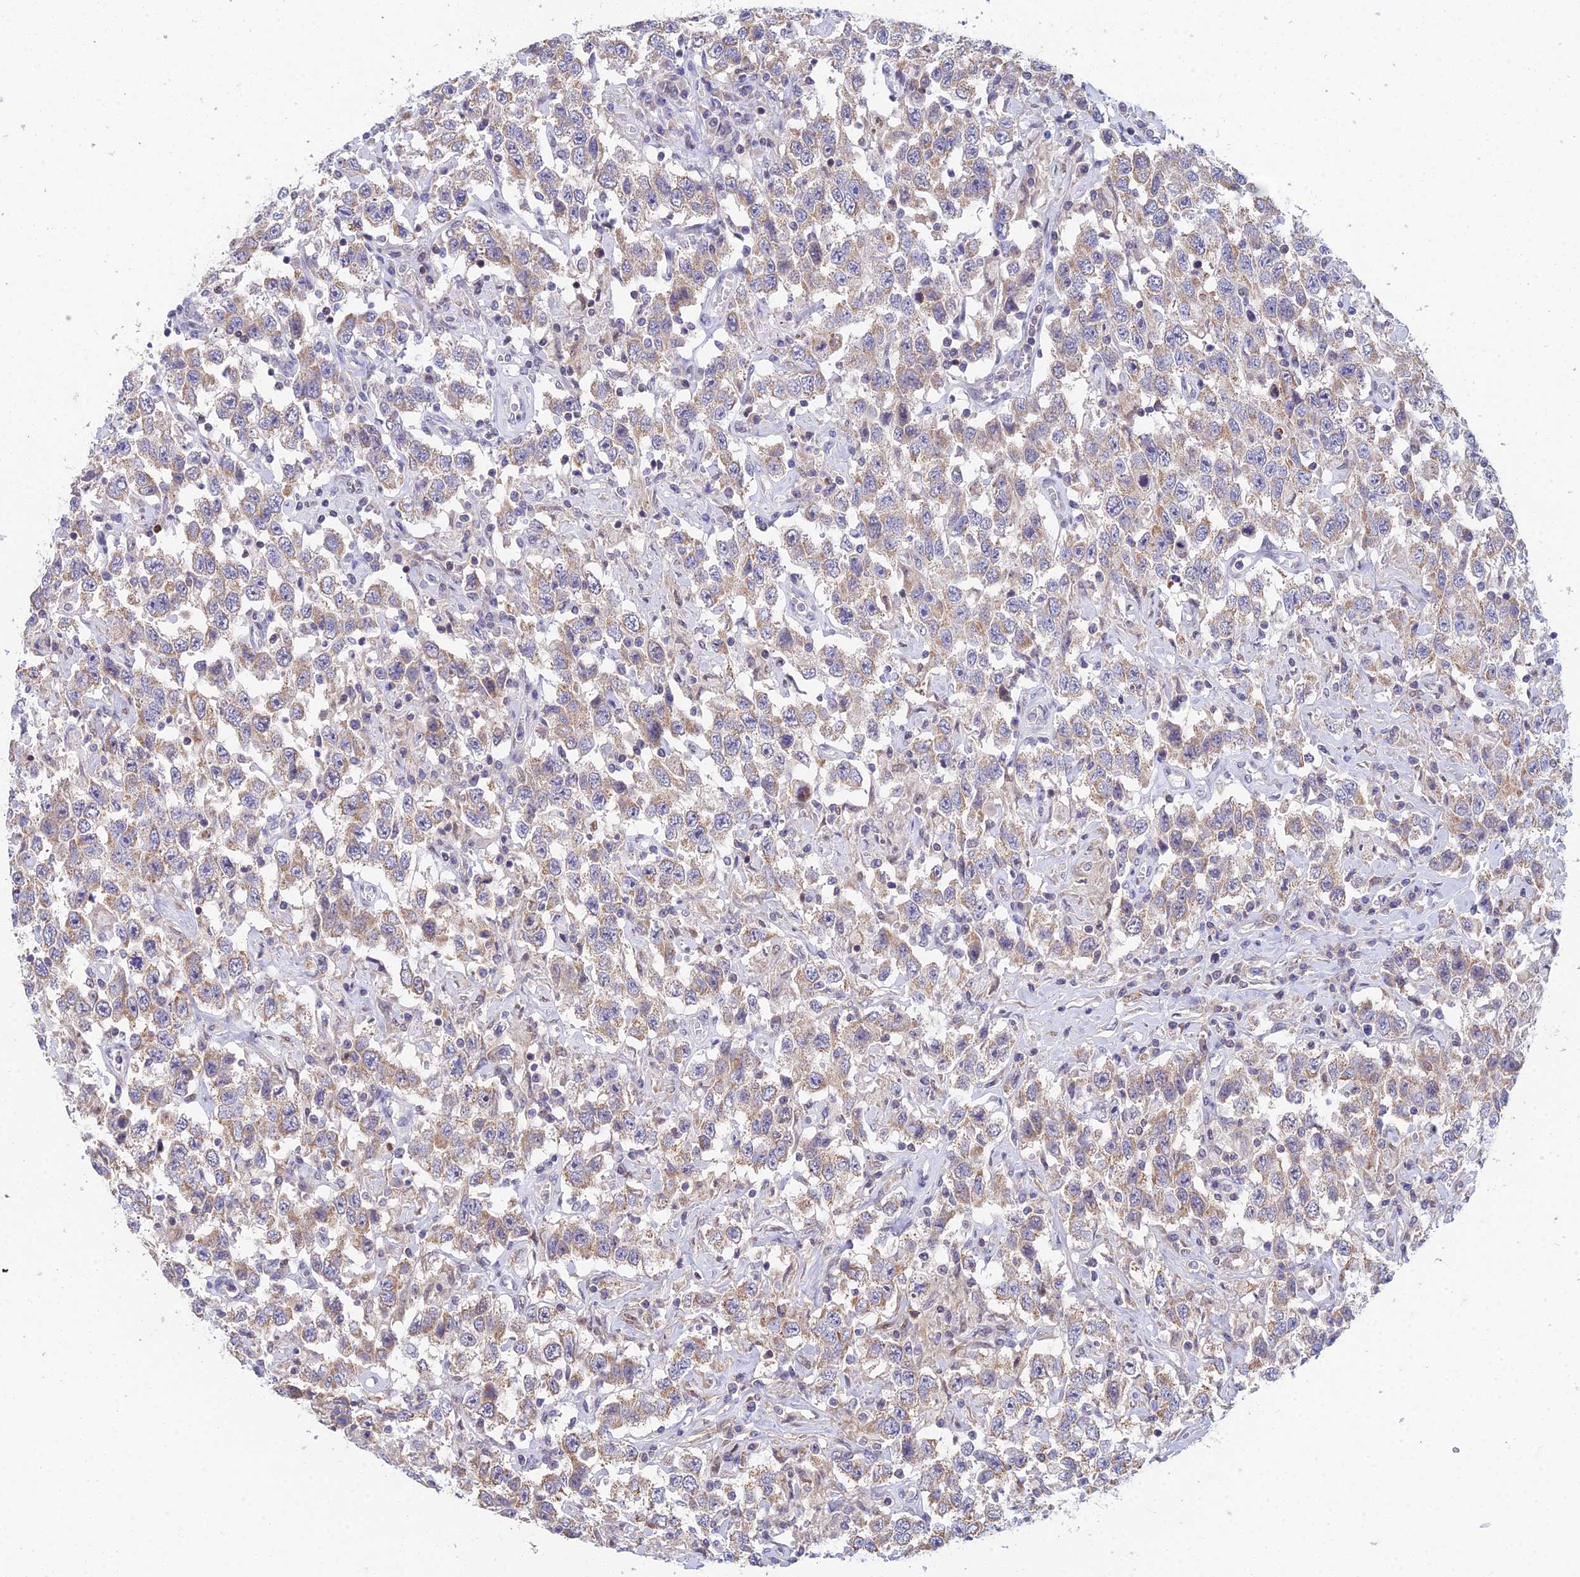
{"staining": {"intensity": "weak", "quantity": ">75%", "location": "cytoplasmic/membranous"}, "tissue": "testis cancer", "cell_type": "Tumor cells", "image_type": "cancer", "snomed": [{"axis": "morphology", "description": "Seminoma, NOS"}, {"axis": "topography", "description": "Testis"}], "caption": "Immunohistochemistry (DAB (3,3'-diaminobenzidine)) staining of human seminoma (testis) reveals weak cytoplasmic/membranous protein positivity in approximately >75% of tumor cells. Nuclei are stained in blue.", "gene": "ELOA2", "patient": {"sex": "male", "age": 41}}